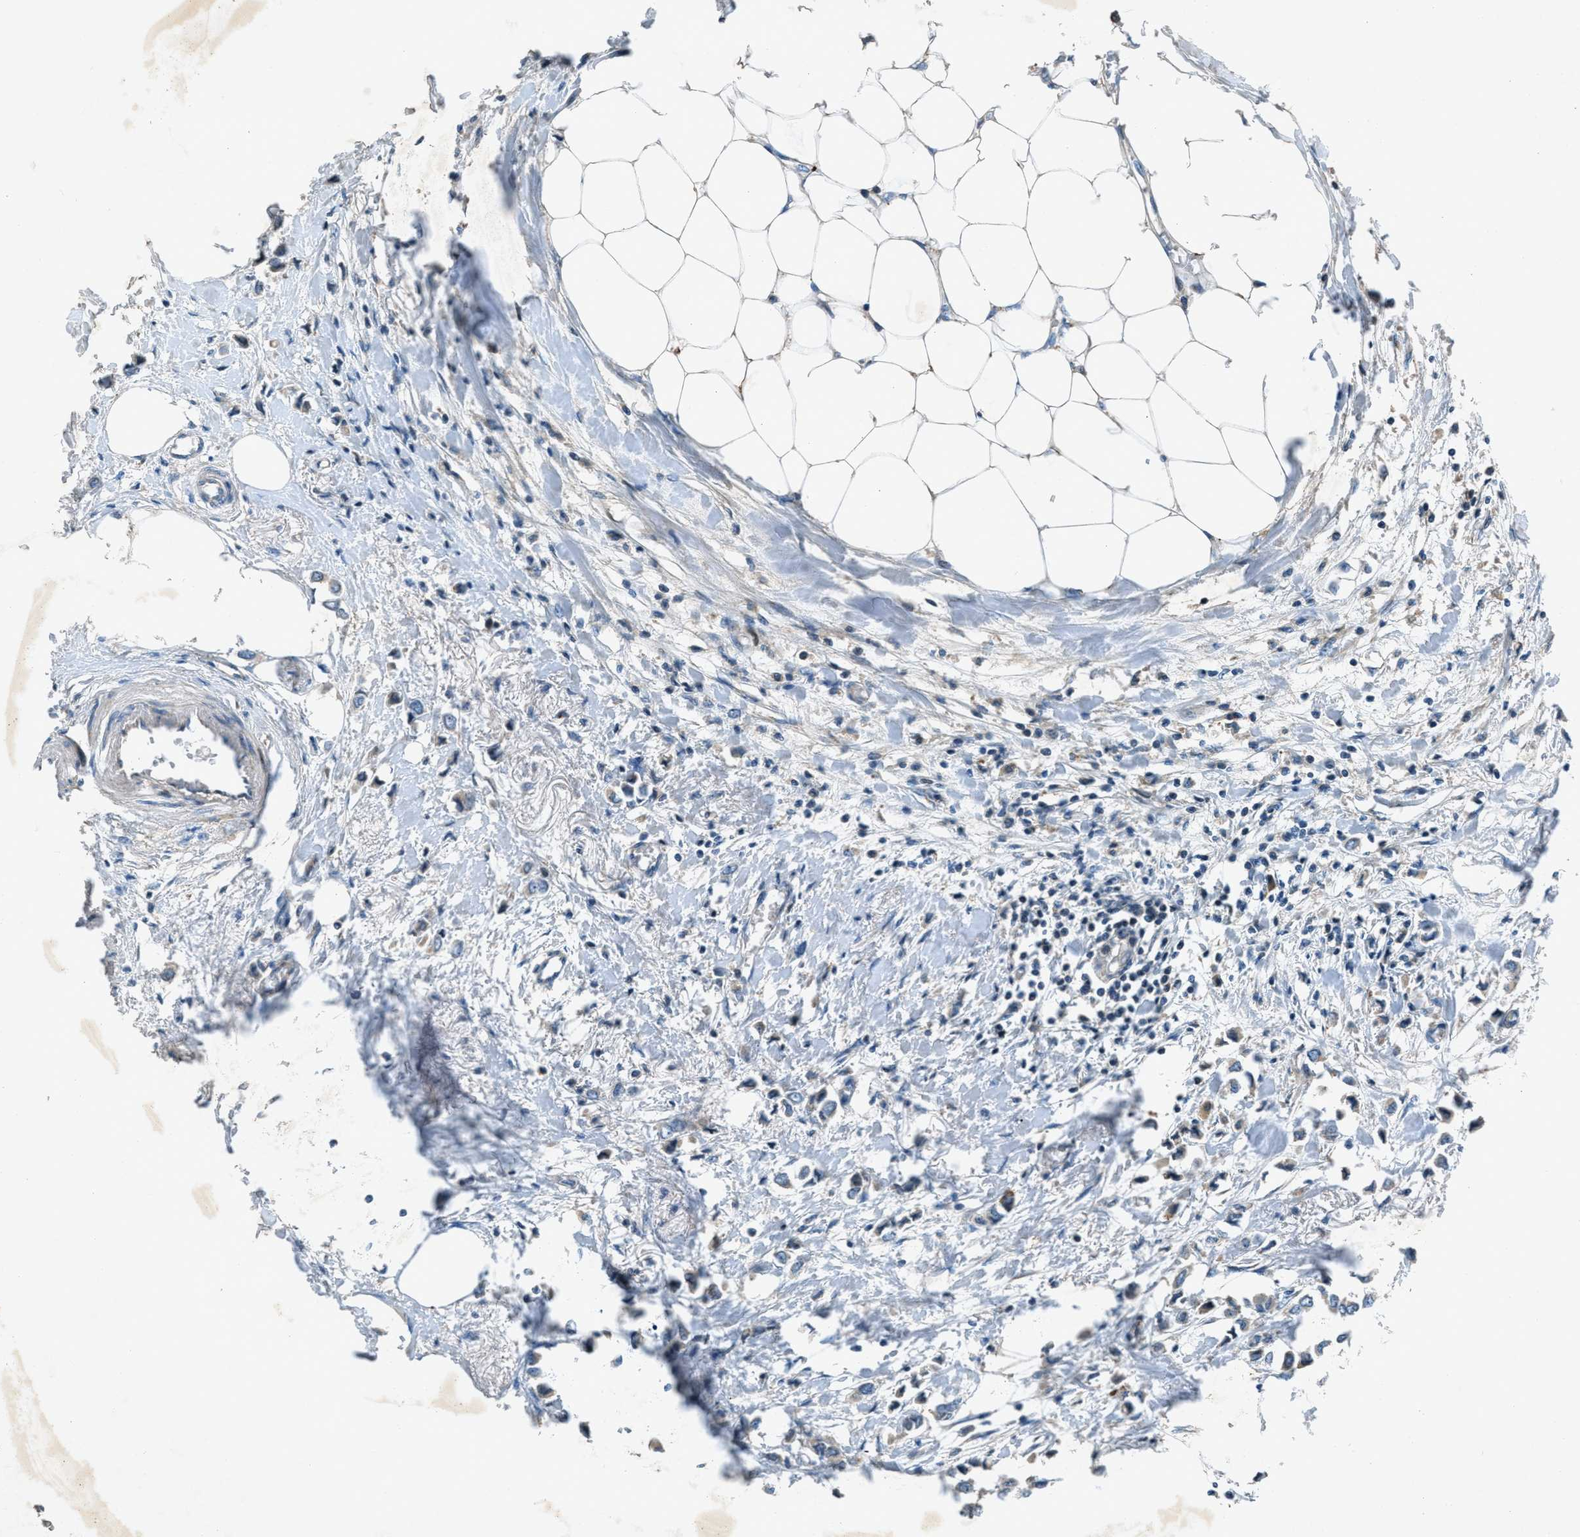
{"staining": {"intensity": "weak", "quantity": "<25%", "location": "cytoplasmic/membranous"}, "tissue": "breast cancer", "cell_type": "Tumor cells", "image_type": "cancer", "snomed": [{"axis": "morphology", "description": "Lobular carcinoma"}, {"axis": "topography", "description": "Breast"}], "caption": "Immunohistochemistry of breast cancer (lobular carcinoma) exhibits no staining in tumor cells.", "gene": "CLEC2D", "patient": {"sex": "female", "age": 51}}